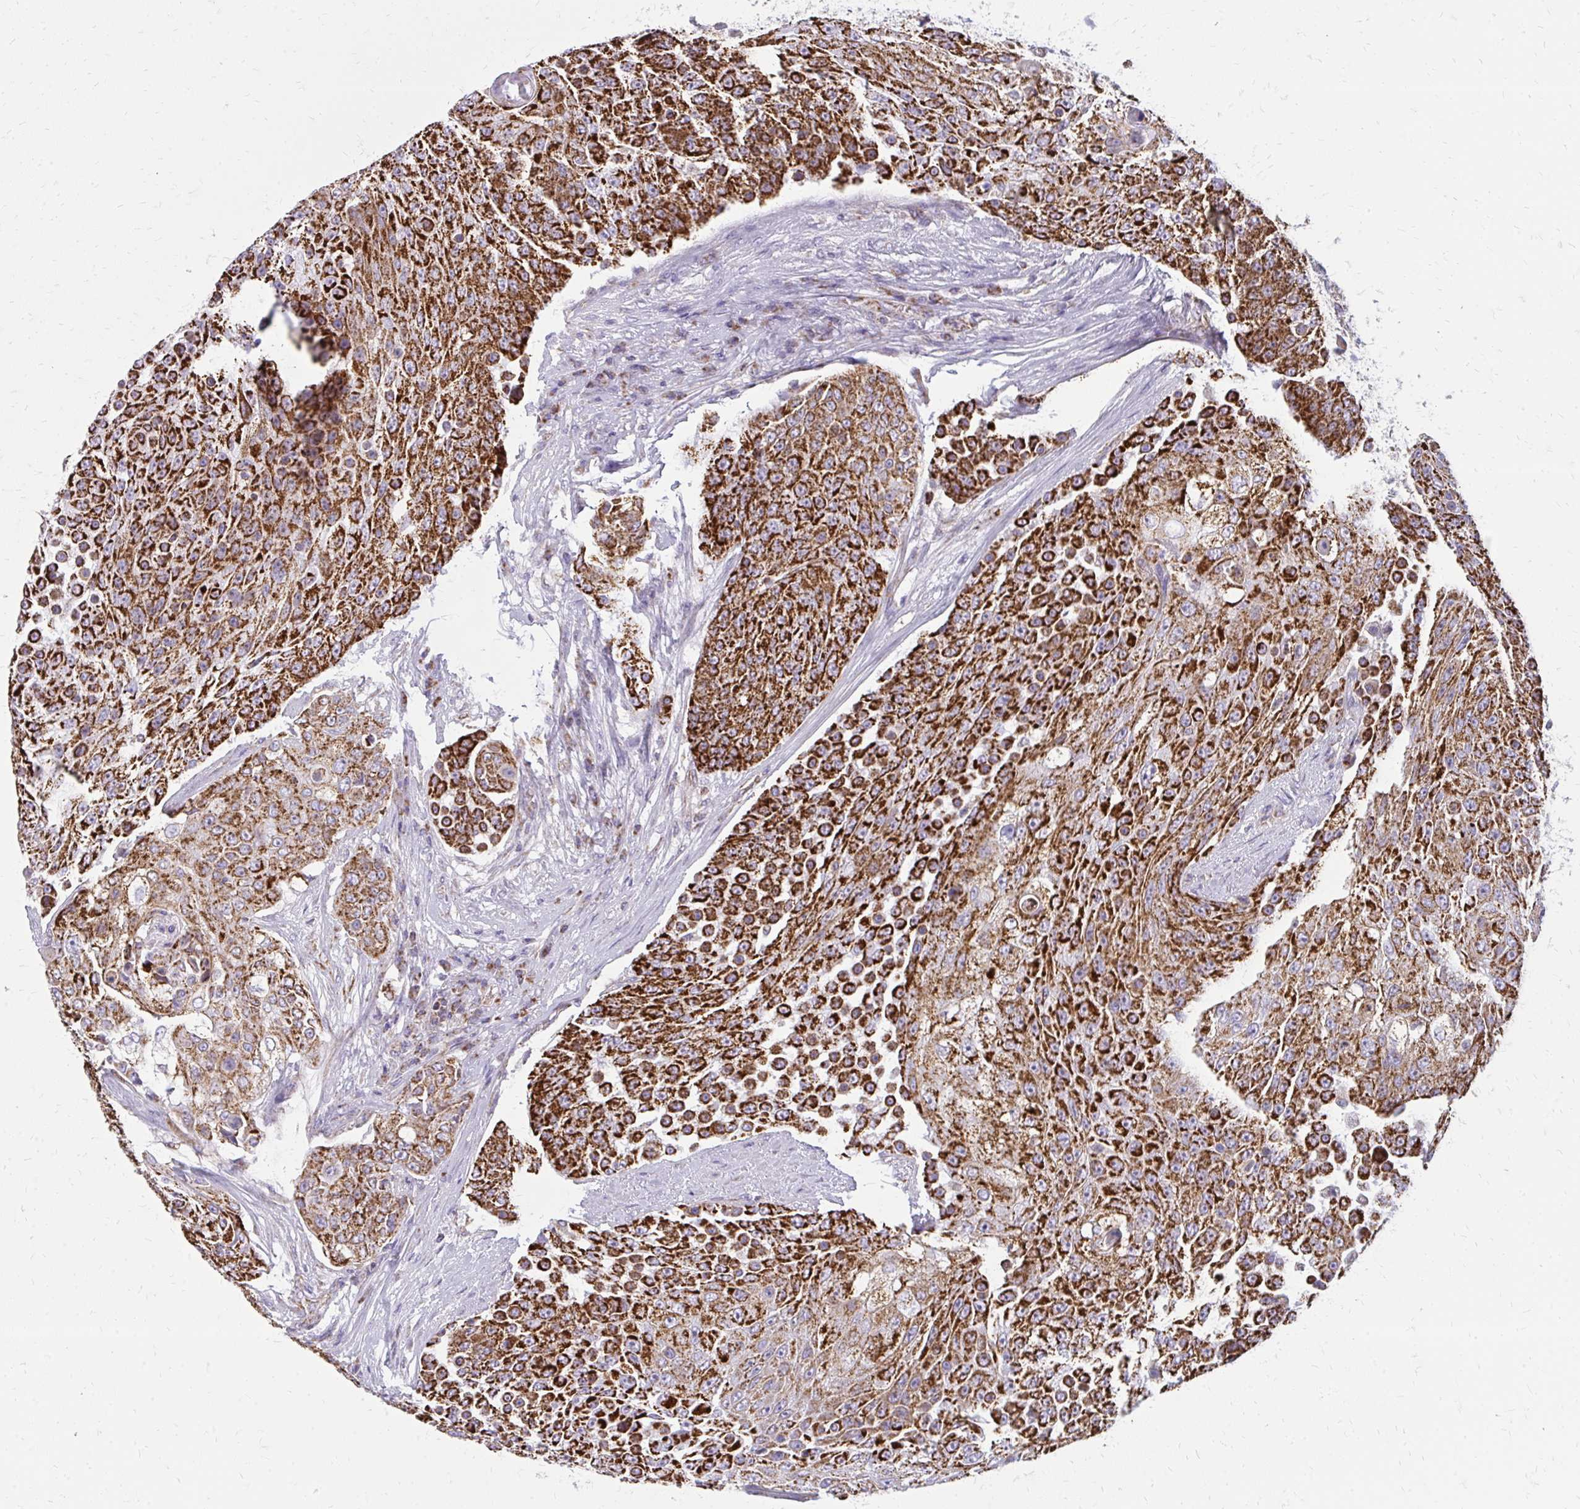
{"staining": {"intensity": "strong", "quantity": ">75%", "location": "cytoplasmic/membranous"}, "tissue": "urothelial cancer", "cell_type": "Tumor cells", "image_type": "cancer", "snomed": [{"axis": "morphology", "description": "Urothelial carcinoma, High grade"}, {"axis": "topography", "description": "Urinary bladder"}], "caption": "This histopathology image reveals immunohistochemistry staining of urothelial carcinoma (high-grade), with high strong cytoplasmic/membranous positivity in approximately >75% of tumor cells.", "gene": "IFIT1", "patient": {"sex": "female", "age": 63}}